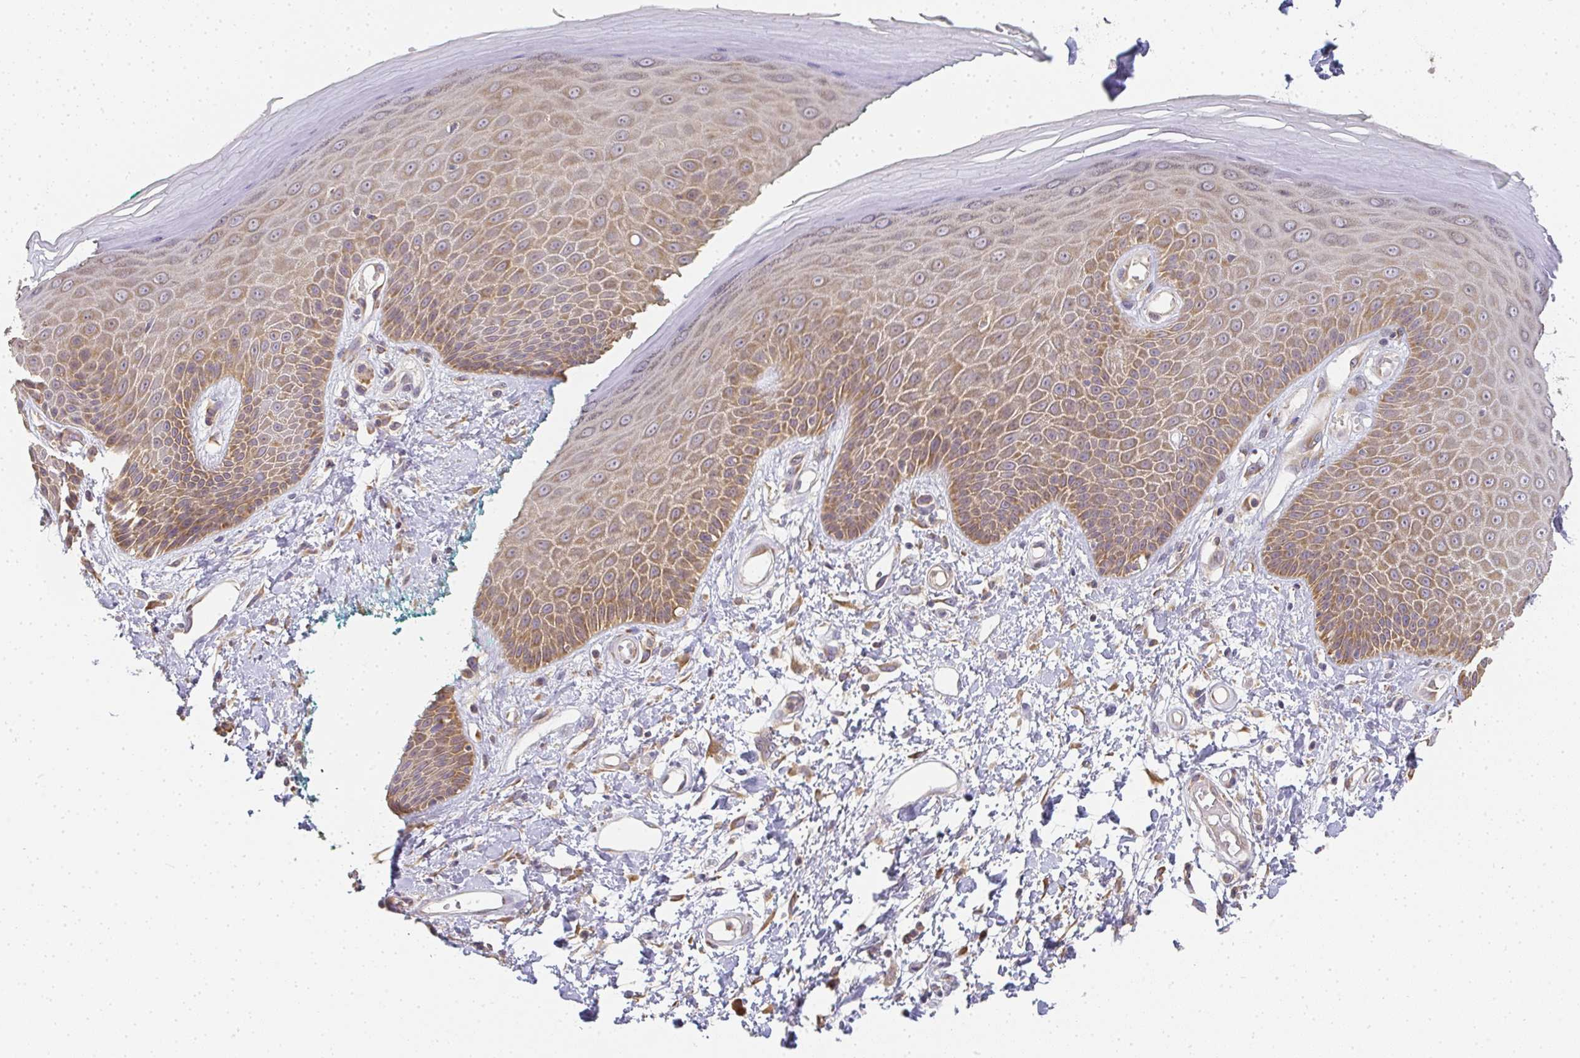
{"staining": {"intensity": "moderate", "quantity": ">75%", "location": "cytoplasmic/membranous"}, "tissue": "skin", "cell_type": "Epidermal cells", "image_type": "normal", "snomed": [{"axis": "morphology", "description": "Normal tissue, NOS"}, {"axis": "topography", "description": "Anal"}, {"axis": "topography", "description": "Peripheral nerve tissue"}], "caption": "Immunohistochemical staining of benign skin shows >75% levels of moderate cytoplasmic/membranous protein positivity in approximately >75% of epidermal cells.", "gene": "SLC35B3", "patient": {"sex": "male", "age": 78}}